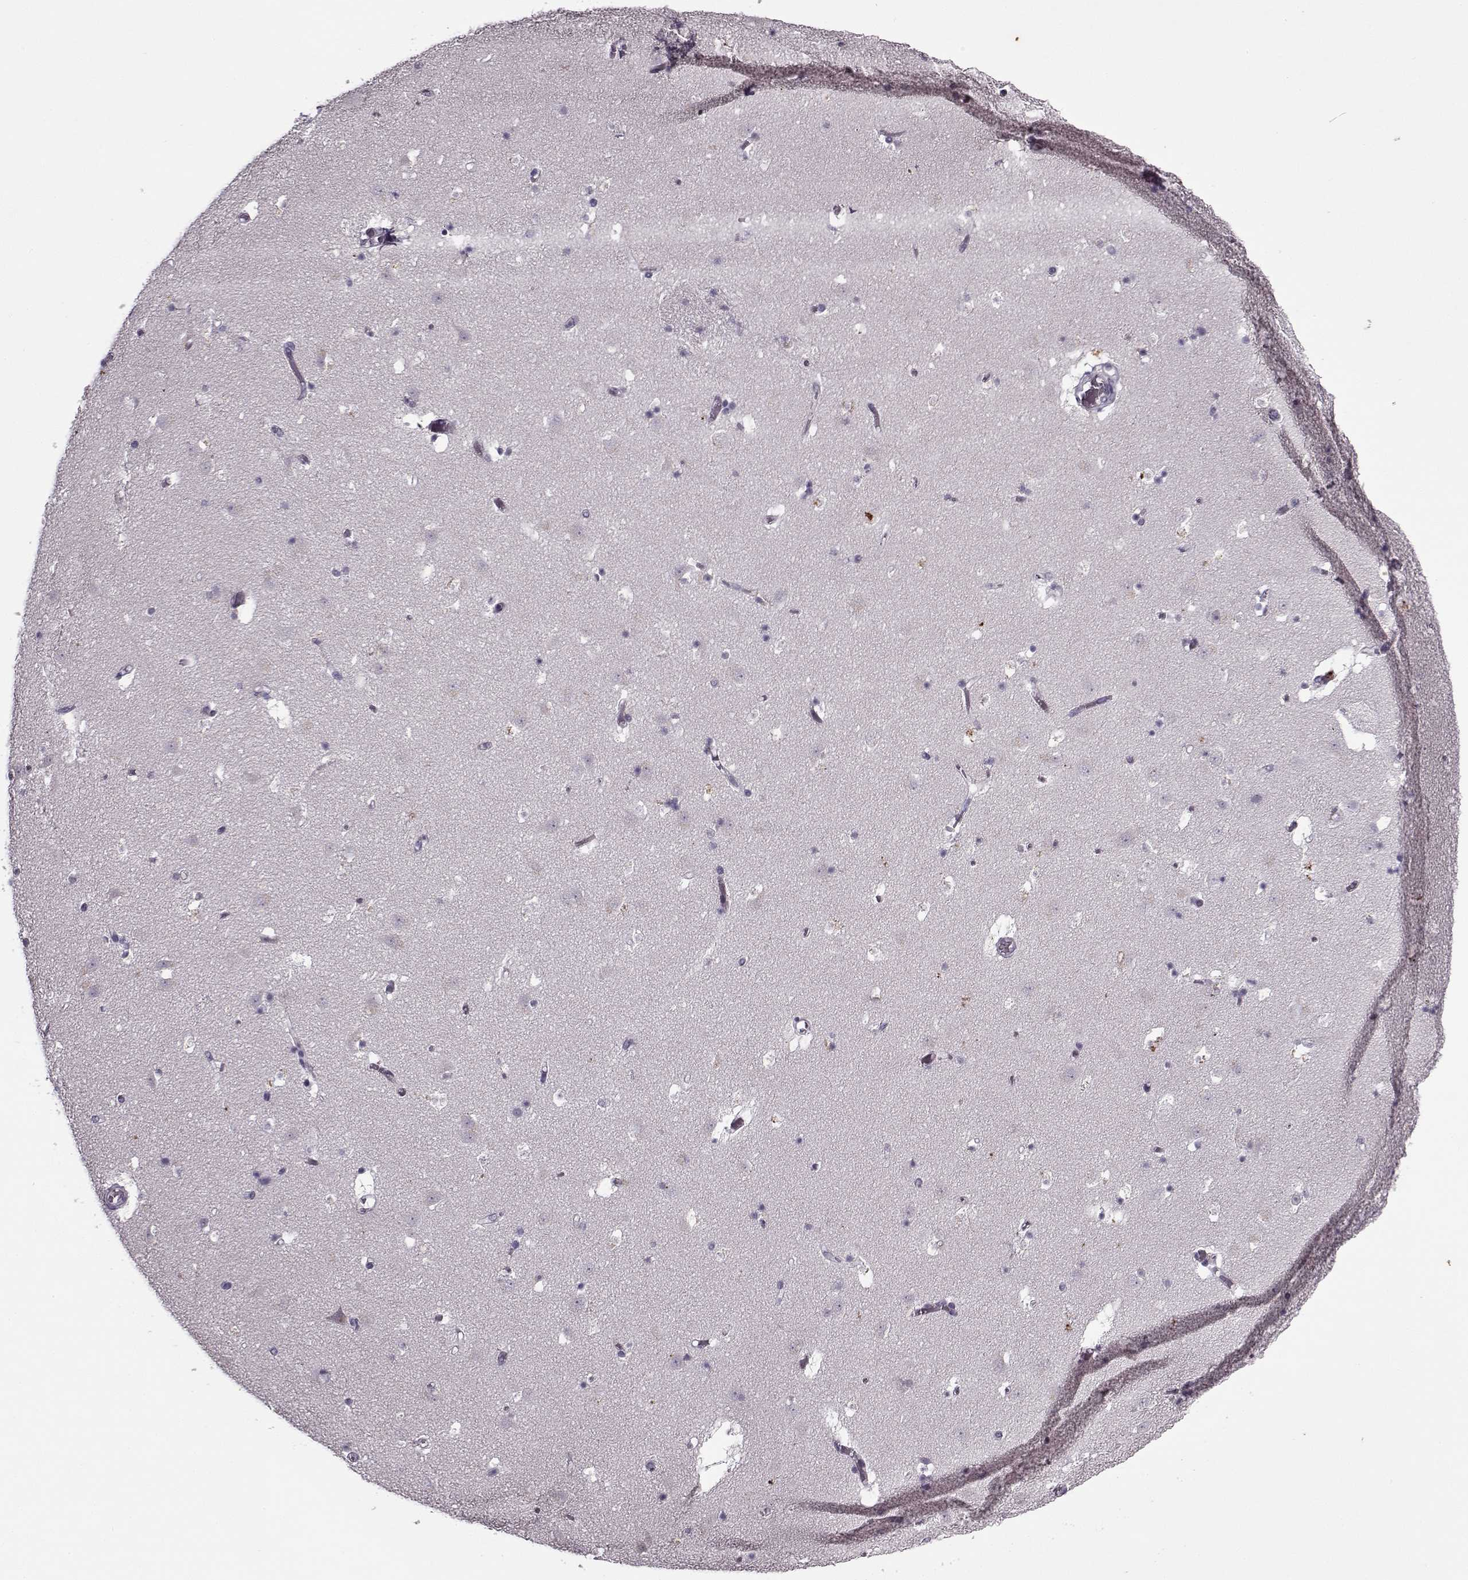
{"staining": {"intensity": "negative", "quantity": "none", "location": "none"}, "tissue": "caudate", "cell_type": "Glial cells", "image_type": "normal", "snomed": [{"axis": "morphology", "description": "Normal tissue, NOS"}, {"axis": "topography", "description": "Lateral ventricle wall"}], "caption": "Glial cells are negative for brown protein staining in normal caudate. (DAB (3,3'-diaminobenzidine) immunohistochemistry, high magnification).", "gene": "KRT9", "patient": {"sex": "female", "age": 42}}